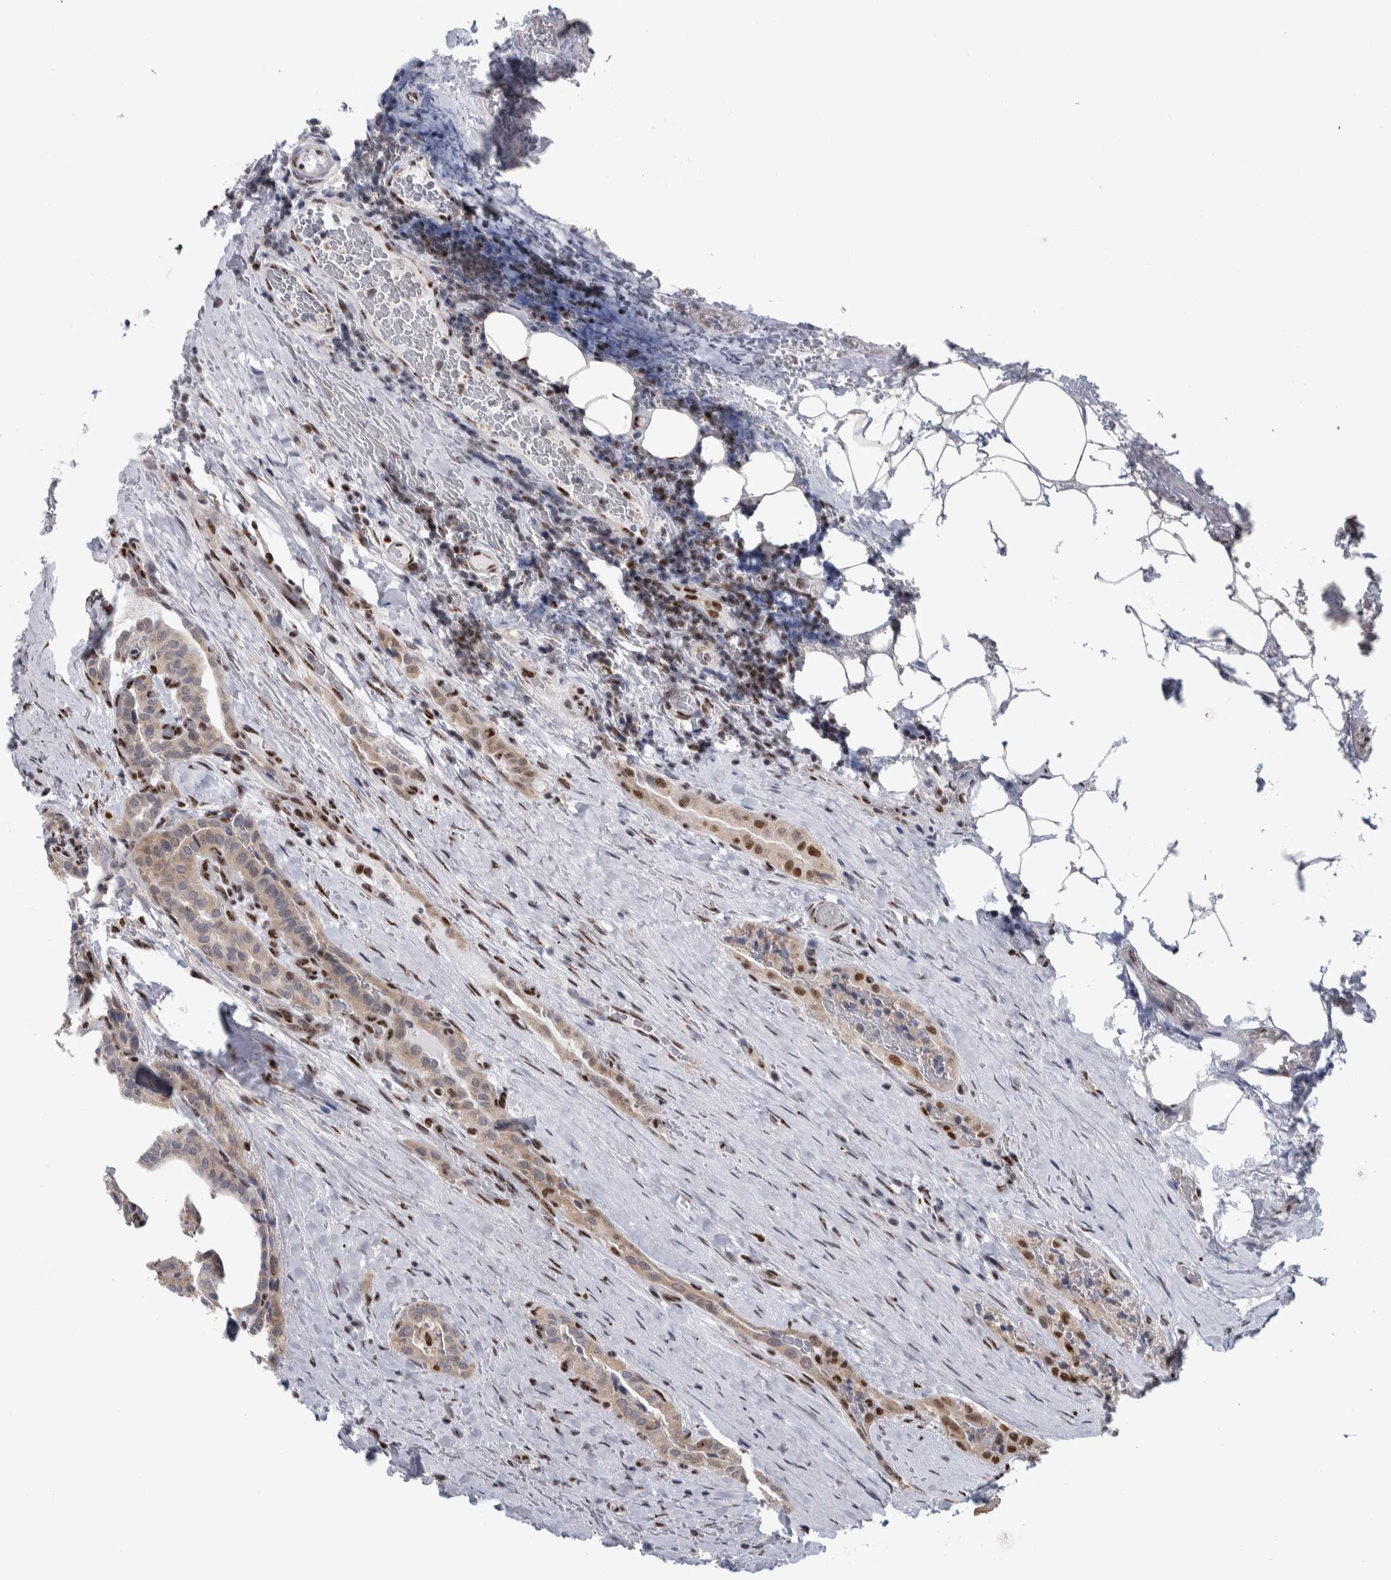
{"staining": {"intensity": "weak", "quantity": ">75%", "location": "cytoplasmic/membranous"}, "tissue": "thyroid cancer", "cell_type": "Tumor cells", "image_type": "cancer", "snomed": [{"axis": "morphology", "description": "Papillary adenocarcinoma, NOS"}, {"axis": "topography", "description": "Thyroid gland"}], "caption": "Protein staining demonstrates weak cytoplasmic/membranous positivity in about >75% of tumor cells in papillary adenocarcinoma (thyroid). The staining is performed using DAB brown chromogen to label protein expression. The nuclei are counter-stained blue using hematoxylin.", "gene": "TAX1BP1", "patient": {"sex": "male", "age": 77}}